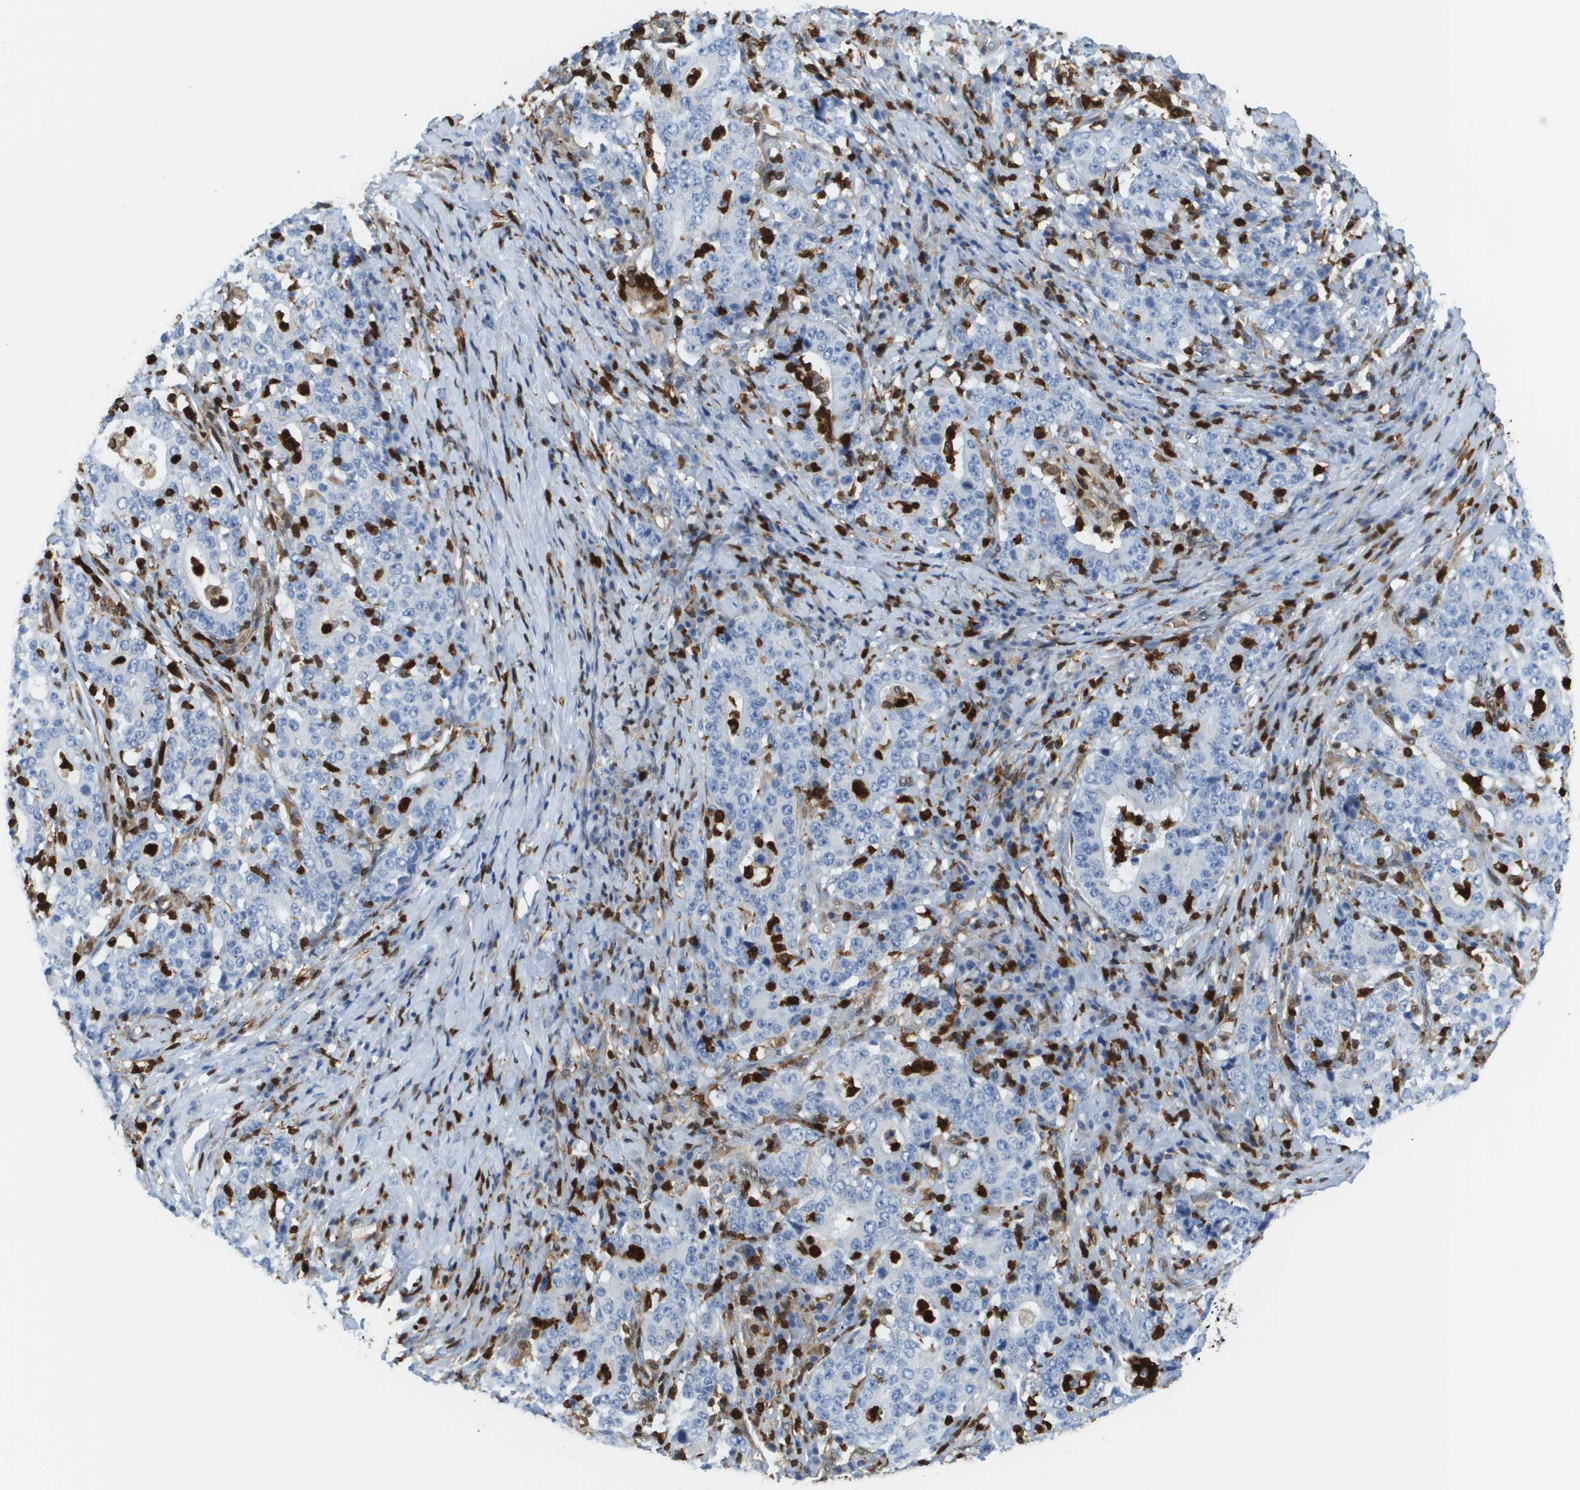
{"staining": {"intensity": "negative", "quantity": "none", "location": "none"}, "tissue": "stomach cancer", "cell_type": "Tumor cells", "image_type": "cancer", "snomed": [{"axis": "morphology", "description": "Normal tissue, NOS"}, {"axis": "morphology", "description": "Adenocarcinoma, NOS"}, {"axis": "topography", "description": "Stomach, upper"}, {"axis": "topography", "description": "Stomach"}], "caption": "Tumor cells show no significant expression in adenocarcinoma (stomach).", "gene": "DOCK5", "patient": {"sex": "male", "age": 59}}